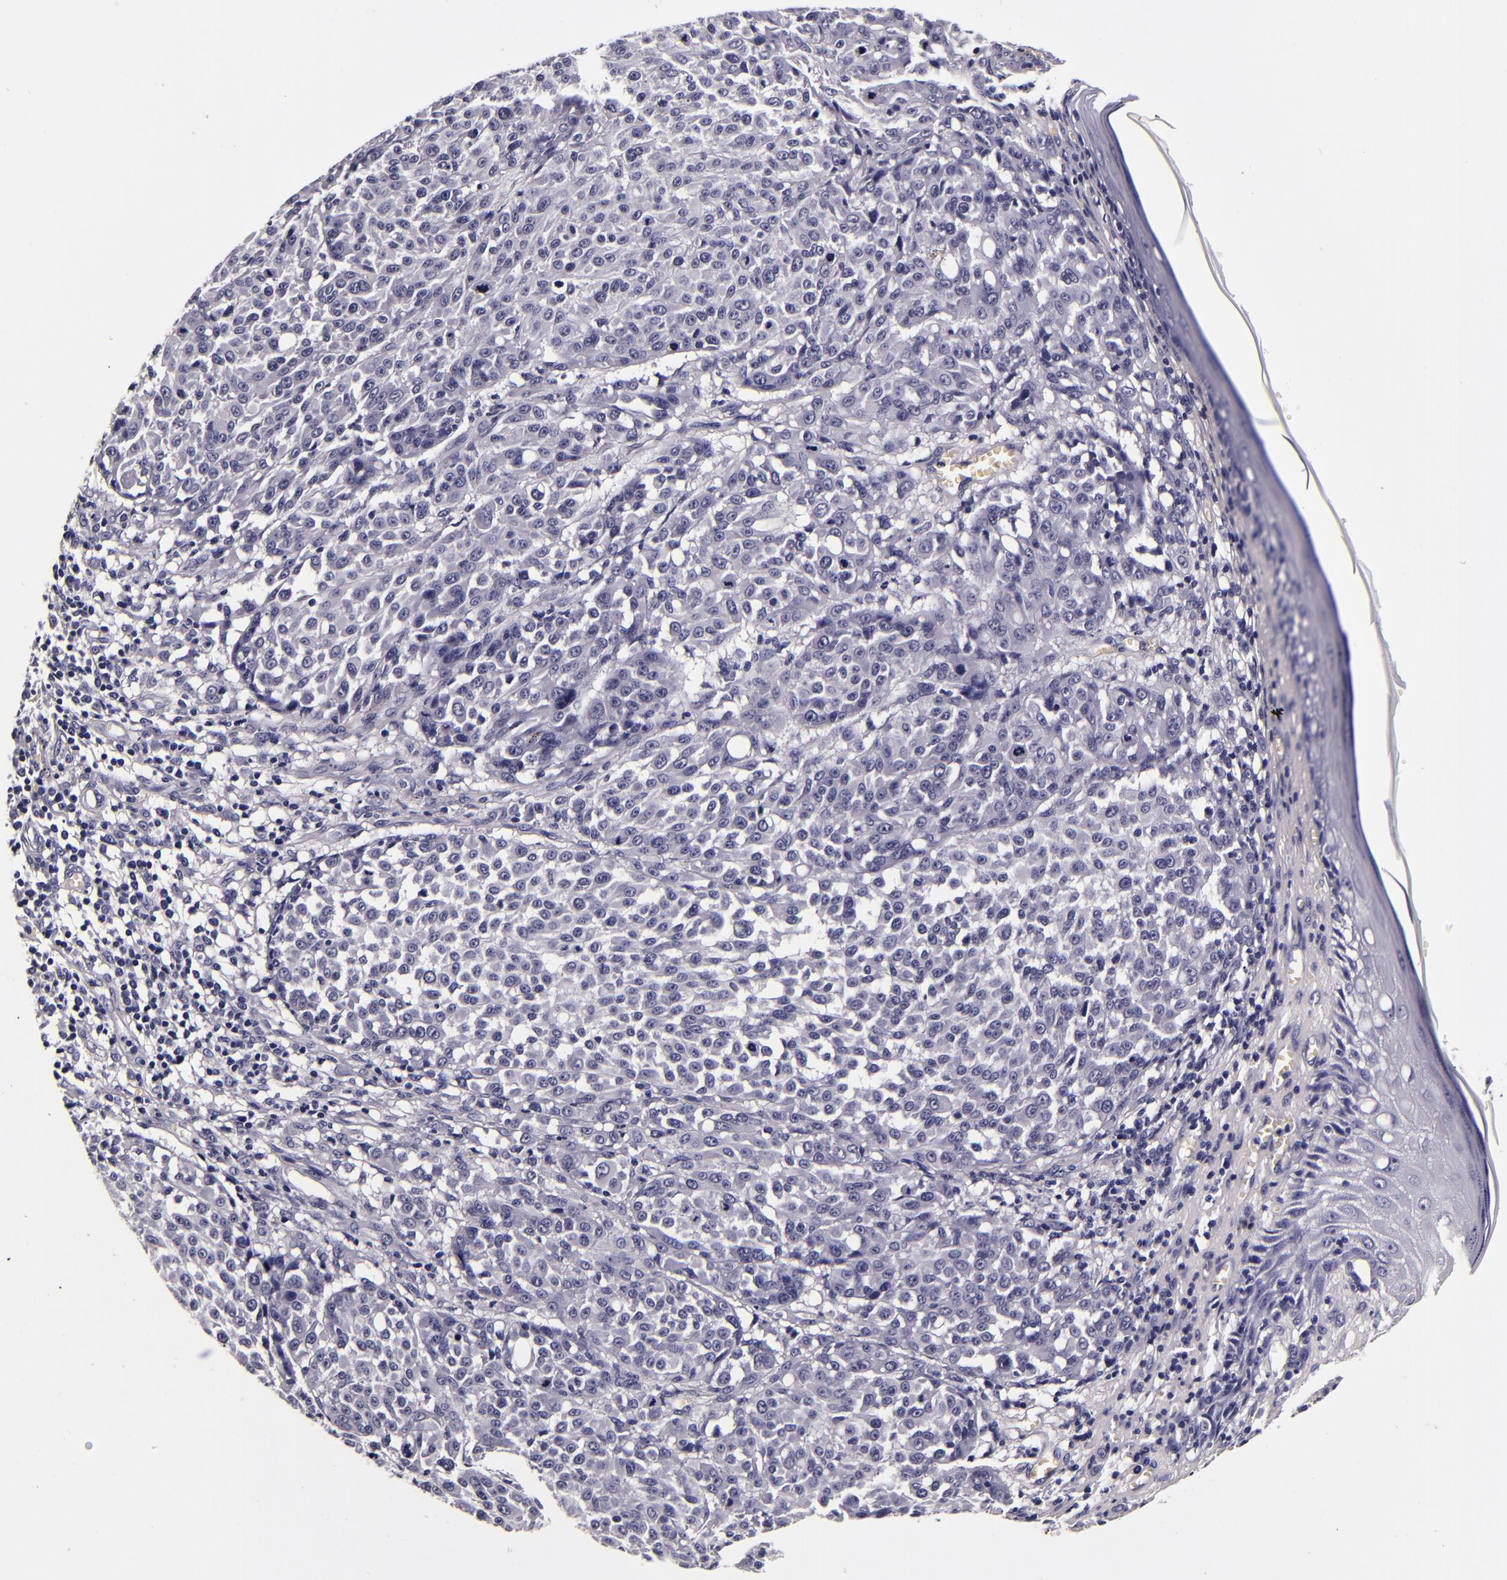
{"staining": {"intensity": "negative", "quantity": "none", "location": "none"}, "tissue": "melanoma", "cell_type": "Tumor cells", "image_type": "cancer", "snomed": [{"axis": "morphology", "description": "Malignant melanoma, NOS"}, {"axis": "topography", "description": "Skin"}], "caption": "Tumor cells show no significant protein expression in malignant melanoma.", "gene": "FBN1", "patient": {"sex": "female", "age": 49}}